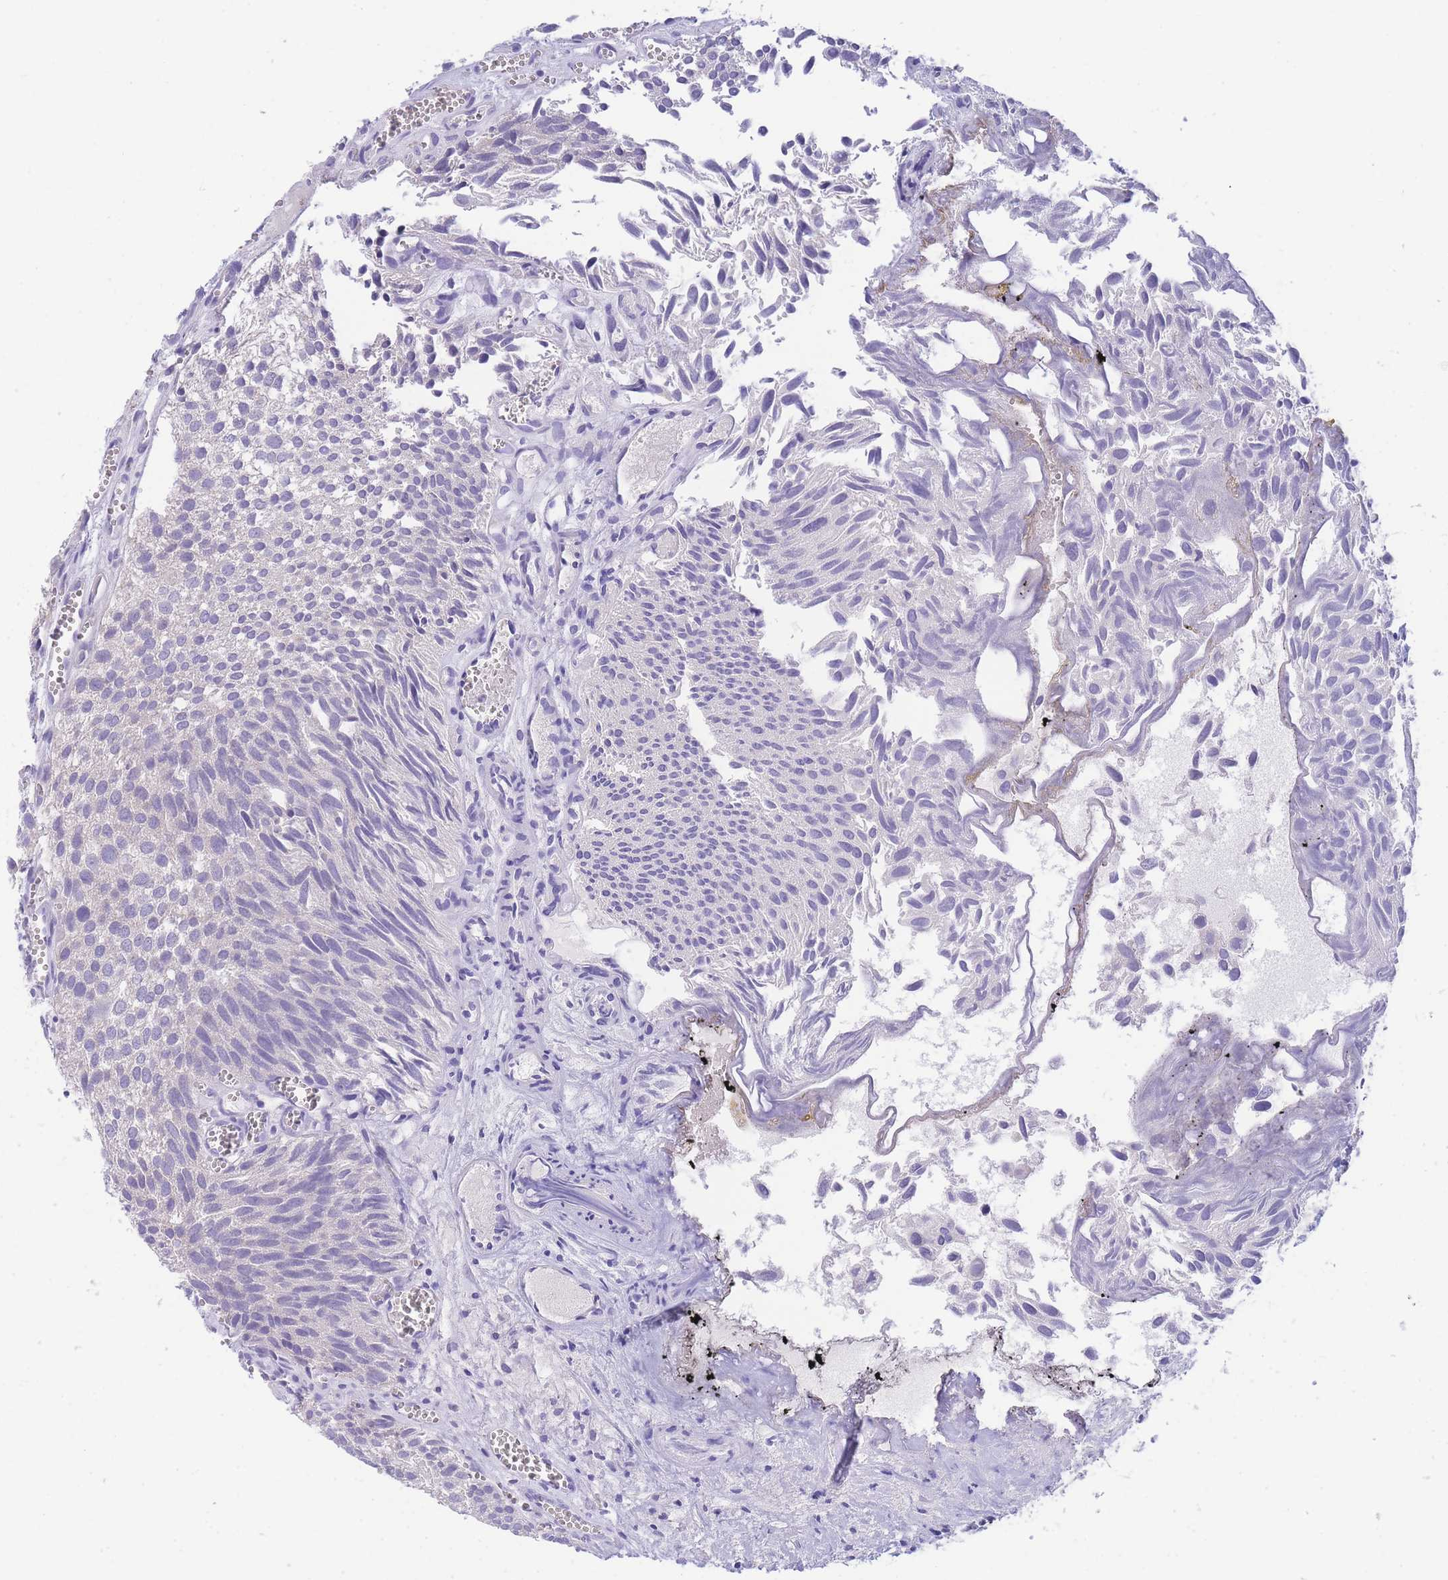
{"staining": {"intensity": "negative", "quantity": "none", "location": "none"}, "tissue": "urothelial cancer", "cell_type": "Tumor cells", "image_type": "cancer", "snomed": [{"axis": "morphology", "description": "Urothelial carcinoma, Low grade"}, {"axis": "topography", "description": "Urinary bladder"}], "caption": "IHC of urothelial carcinoma (low-grade) reveals no positivity in tumor cells. Nuclei are stained in blue.", "gene": "PCDHB3", "patient": {"sex": "male", "age": 88}}